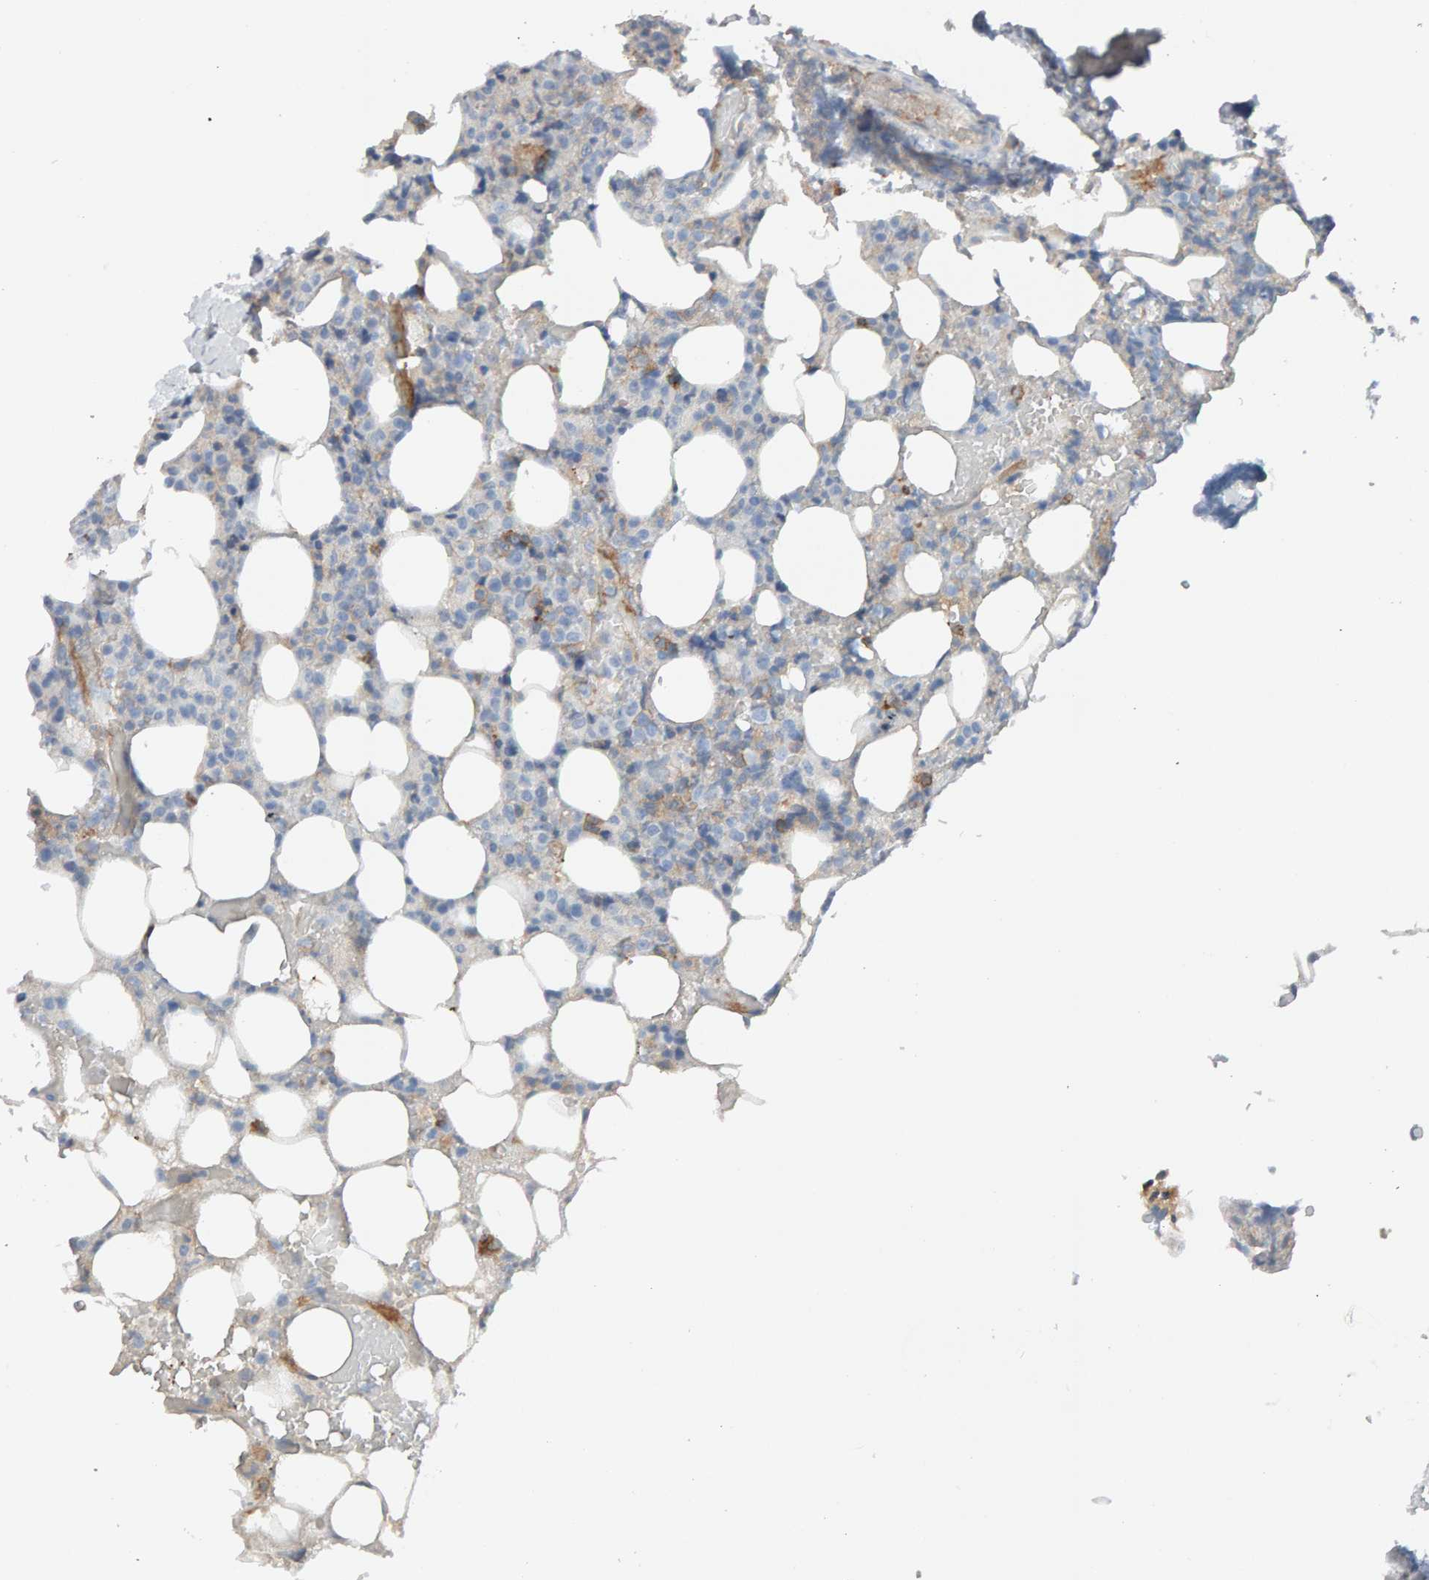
{"staining": {"intensity": "moderate", "quantity": "<25%", "location": "cytoplasmic/membranous"}, "tissue": "lymphoma", "cell_type": "Tumor cells", "image_type": "cancer", "snomed": [{"axis": "morphology", "description": "Malignant lymphoma, non-Hodgkin's type, High grade"}, {"axis": "topography", "description": "Lymph node"}], "caption": "About <25% of tumor cells in high-grade malignant lymphoma, non-Hodgkin's type display moderate cytoplasmic/membranous protein positivity as visualized by brown immunohistochemical staining.", "gene": "FYN", "patient": {"sex": "male", "age": 13}}